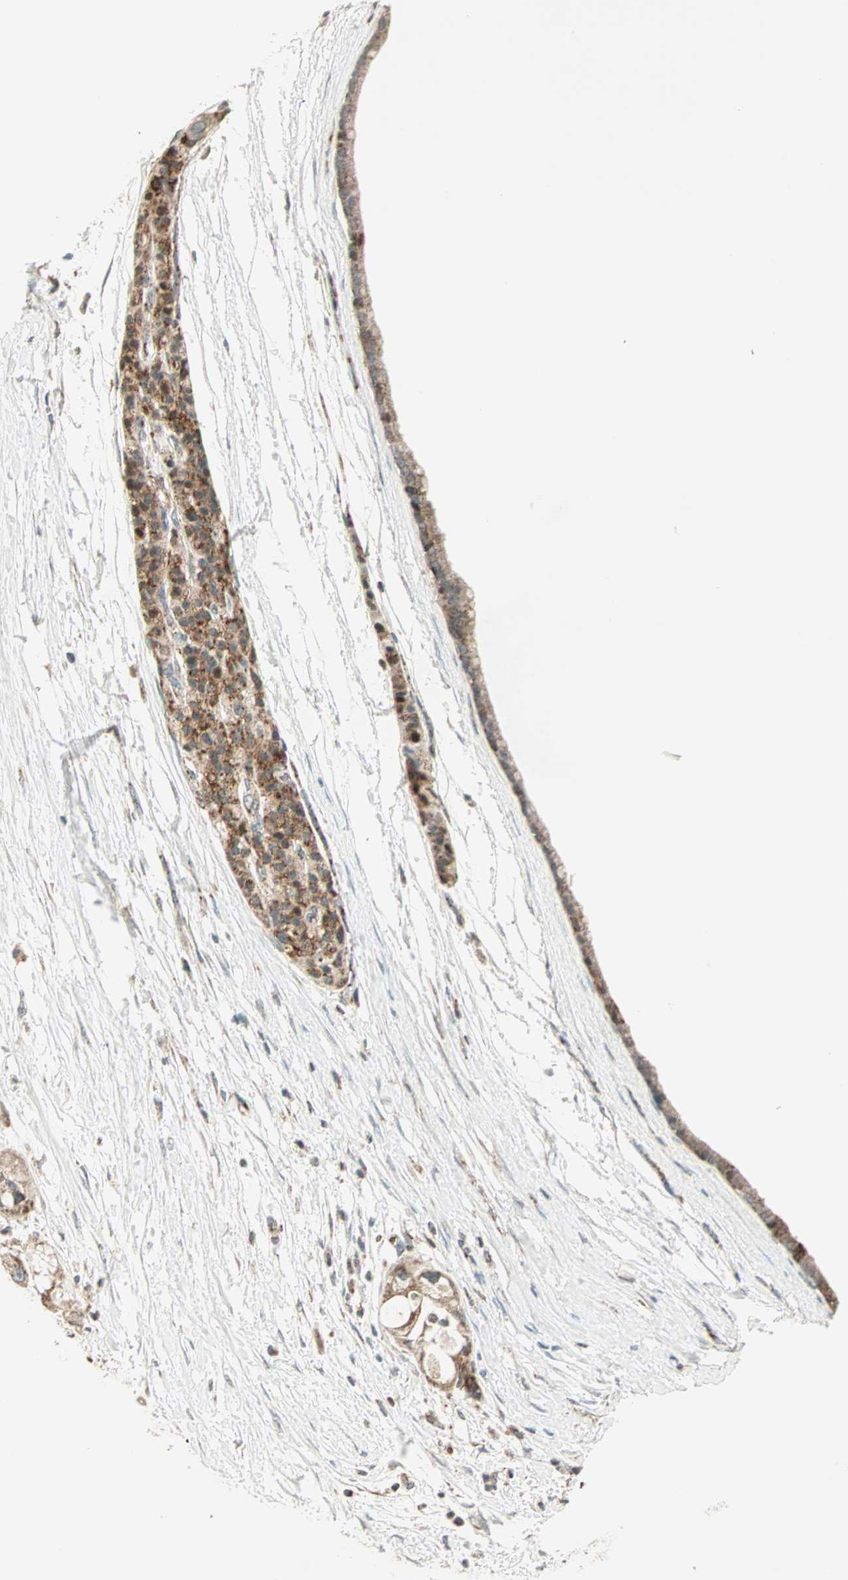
{"staining": {"intensity": "weak", "quantity": ">75%", "location": "cytoplasmic/membranous"}, "tissue": "pancreatic cancer", "cell_type": "Tumor cells", "image_type": "cancer", "snomed": [{"axis": "morphology", "description": "Adenocarcinoma, NOS"}, {"axis": "topography", "description": "Pancreas"}], "caption": "Protein analysis of adenocarcinoma (pancreatic) tissue demonstrates weak cytoplasmic/membranous positivity in approximately >75% of tumor cells. The staining is performed using DAB (3,3'-diaminobenzidine) brown chromogen to label protein expression. The nuclei are counter-stained blue using hematoxylin.", "gene": "SPRY4", "patient": {"sex": "female", "age": 77}}